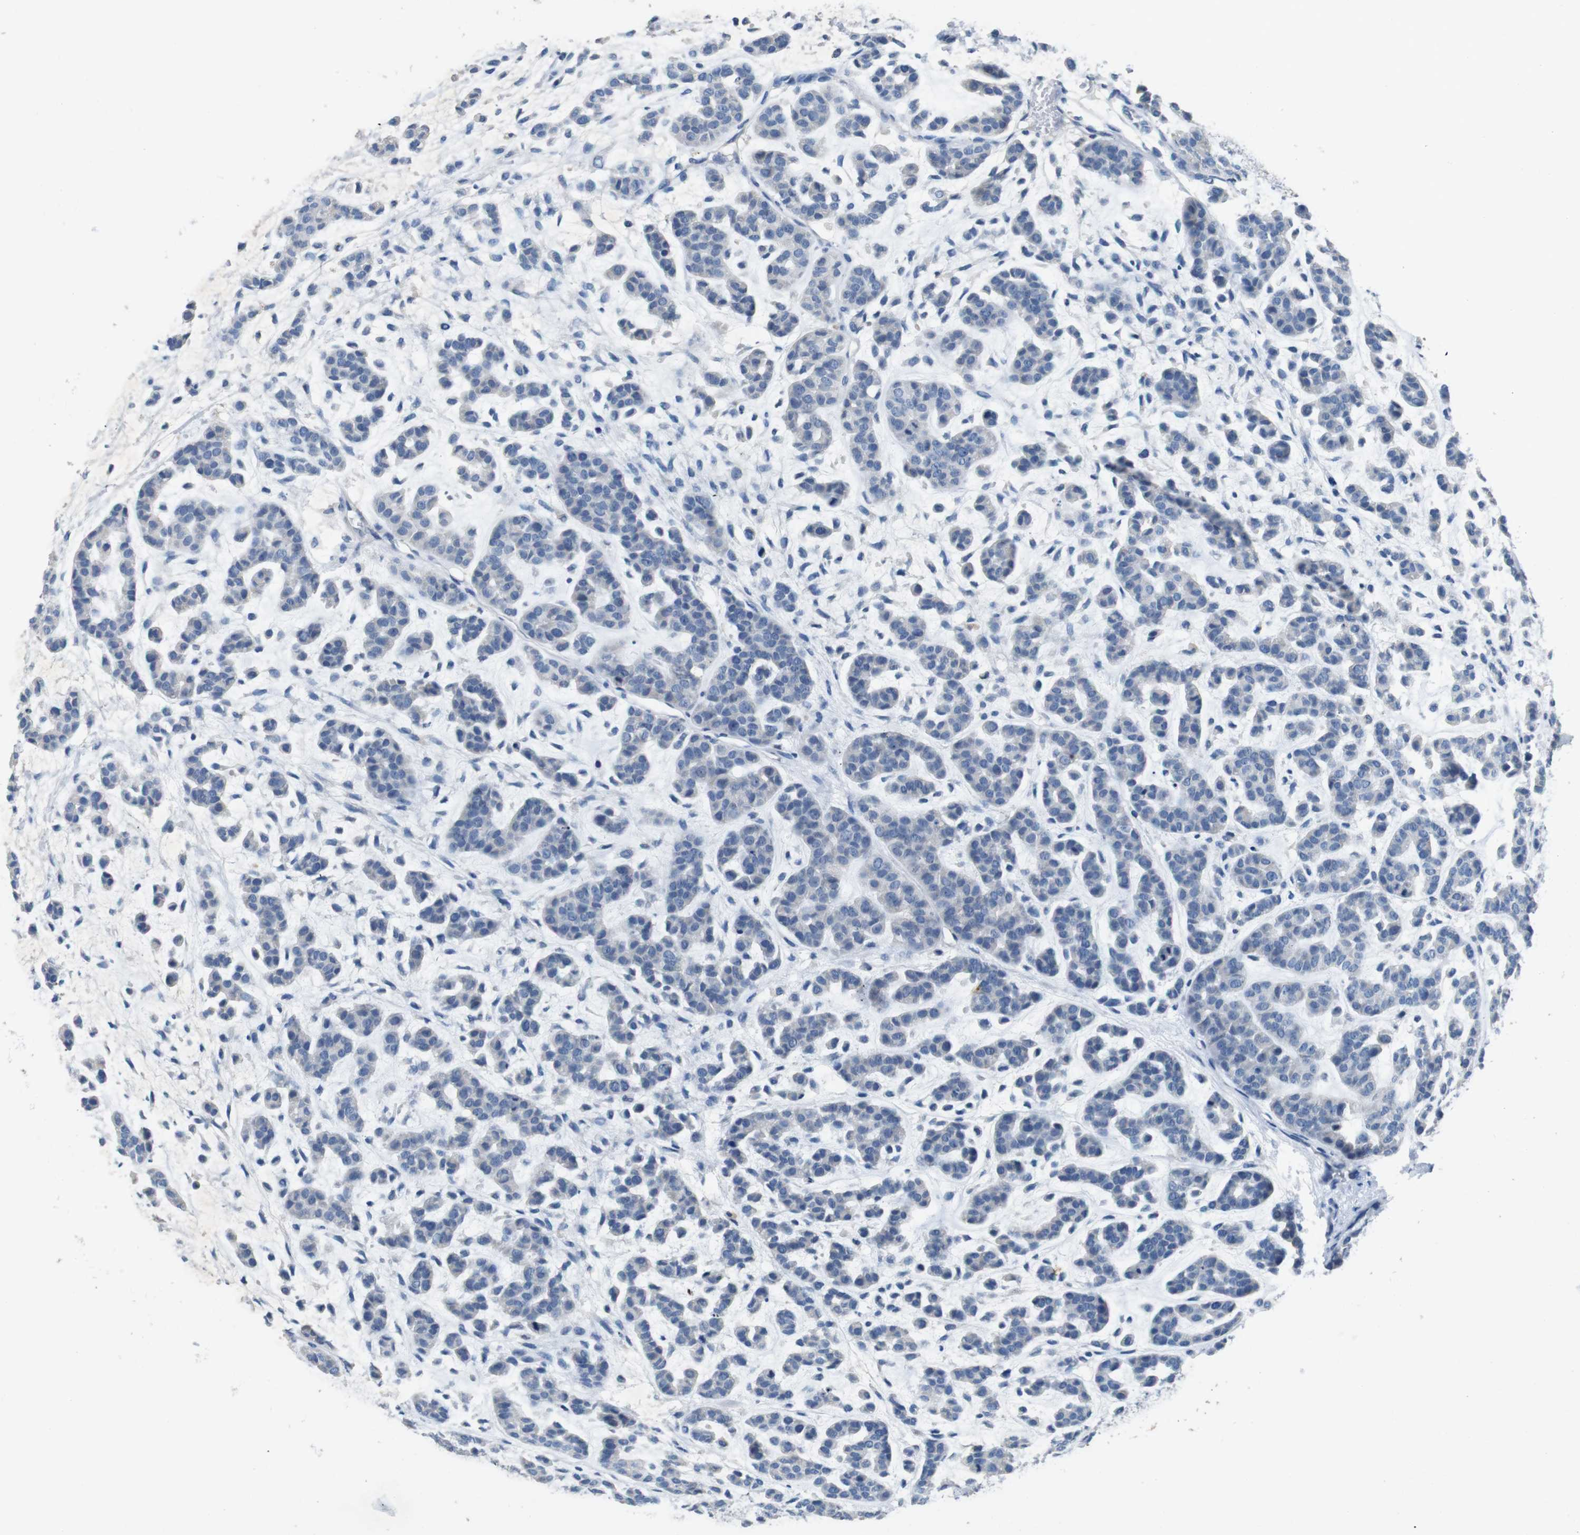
{"staining": {"intensity": "negative", "quantity": "none", "location": "none"}, "tissue": "head and neck cancer", "cell_type": "Tumor cells", "image_type": "cancer", "snomed": [{"axis": "morphology", "description": "Adenocarcinoma, NOS"}, {"axis": "morphology", "description": "Adenoma, NOS"}, {"axis": "topography", "description": "Head-Neck"}], "caption": "The photomicrograph reveals no staining of tumor cells in head and neck cancer. (Stains: DAB immunohistochemistry with hematoxylin counter stain, Microscopy: brightfield microscopy at high magnification).", "gene": "SLC2A8", "patient": {"sex": "female", "age": 55}}